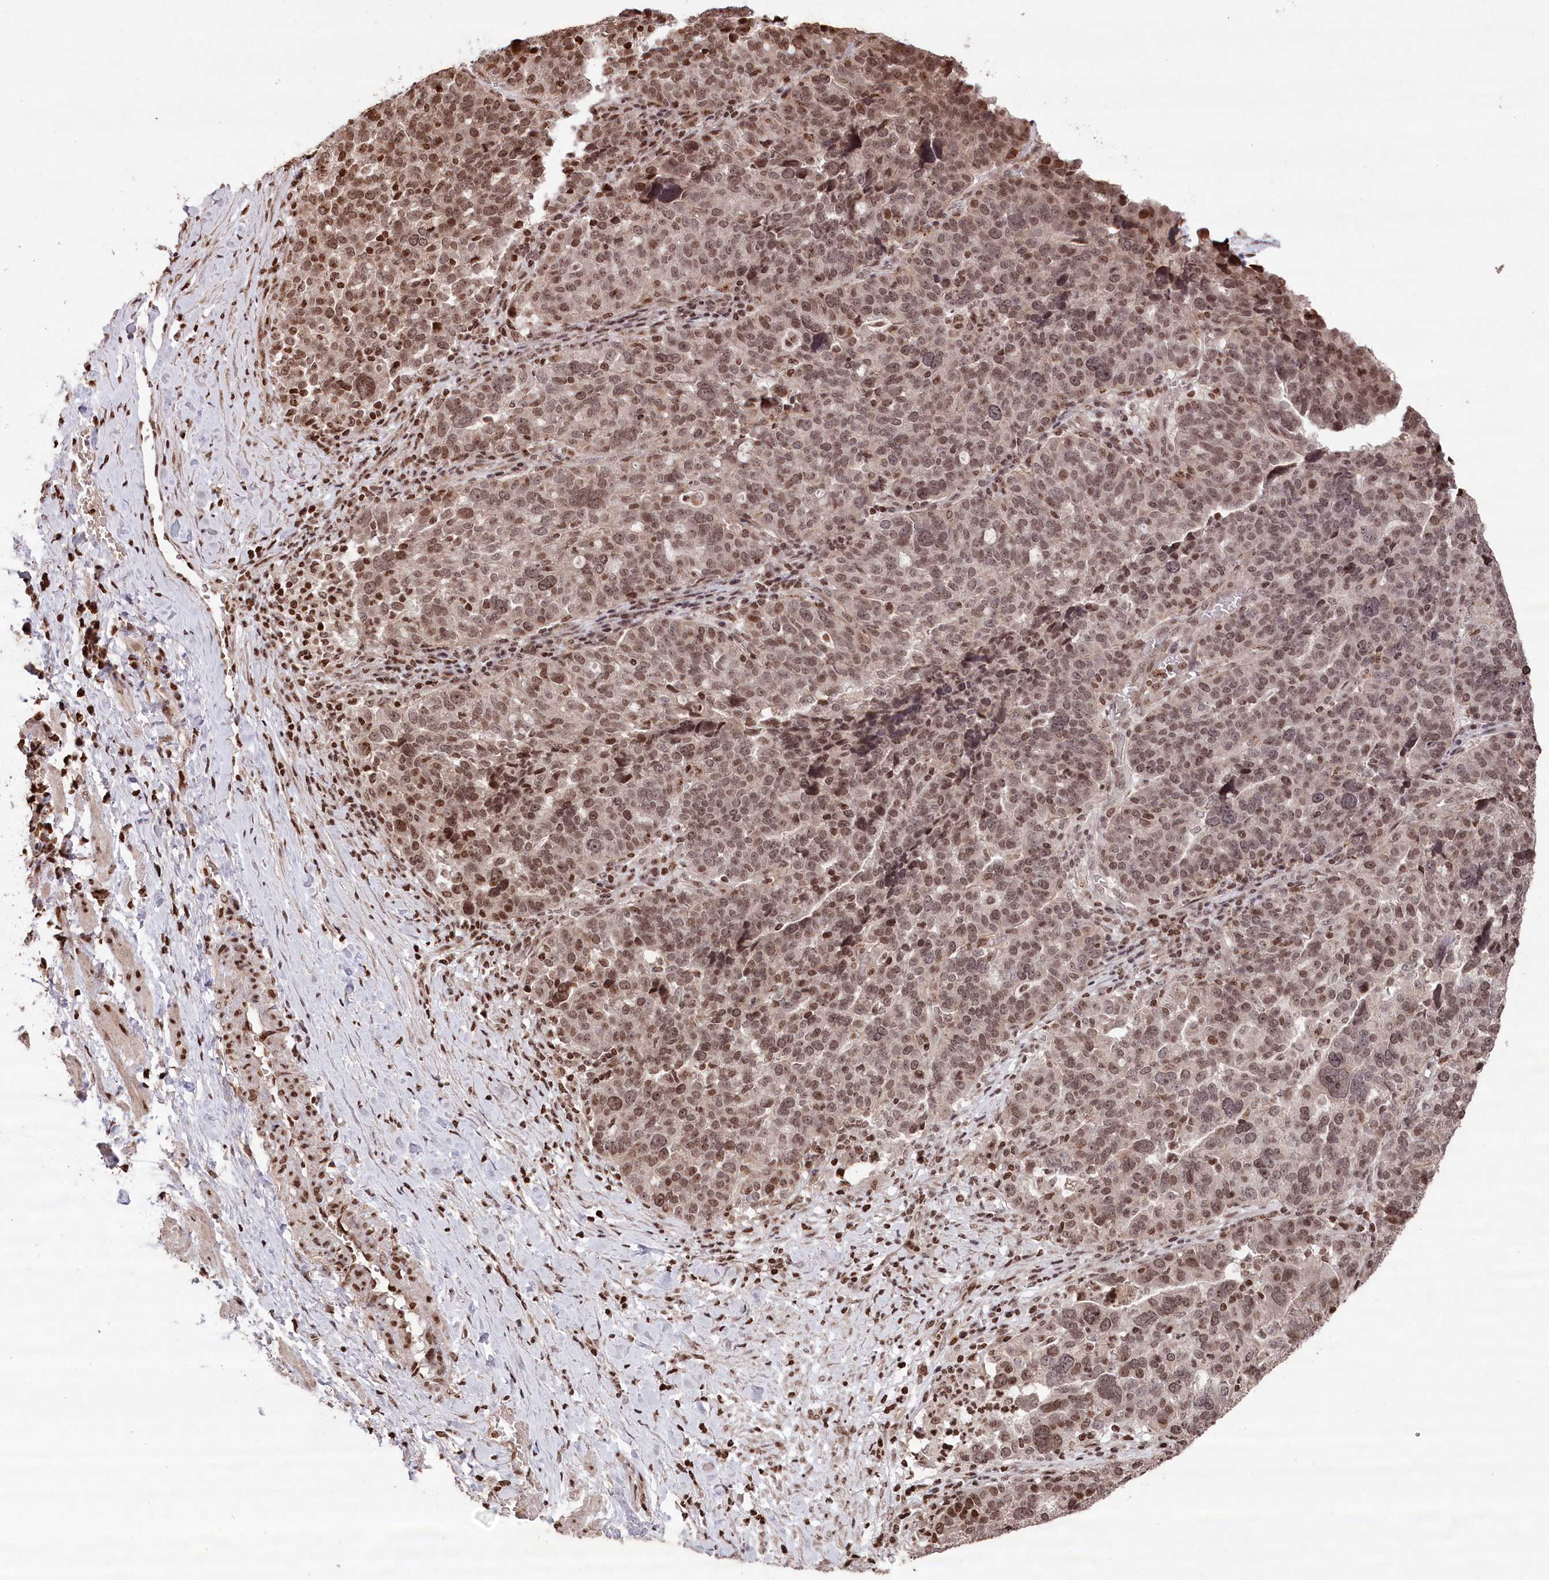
{"staining": {"intensity": "moderate", "quantity": ">75%", "location": "nuclear"}, "tissue": "ovarian cancer", "cell_type": "Tumor cells", "image_type": "cancer", "snomed": [{"axis": "morphology", "description": "Cystadenocarcinoma, serous, NOS"}, {"axis": "topography", "description": "Ovary"}], "caption": "Approximately >75% of tumor cells in serous cystadenocarcinoma (ovarian) display moderate nuclear protein positivity as visualized by brown immunohistochemical staining.", "gene": "CCSER2", "patient": {"sex": "female", "age": 59}}